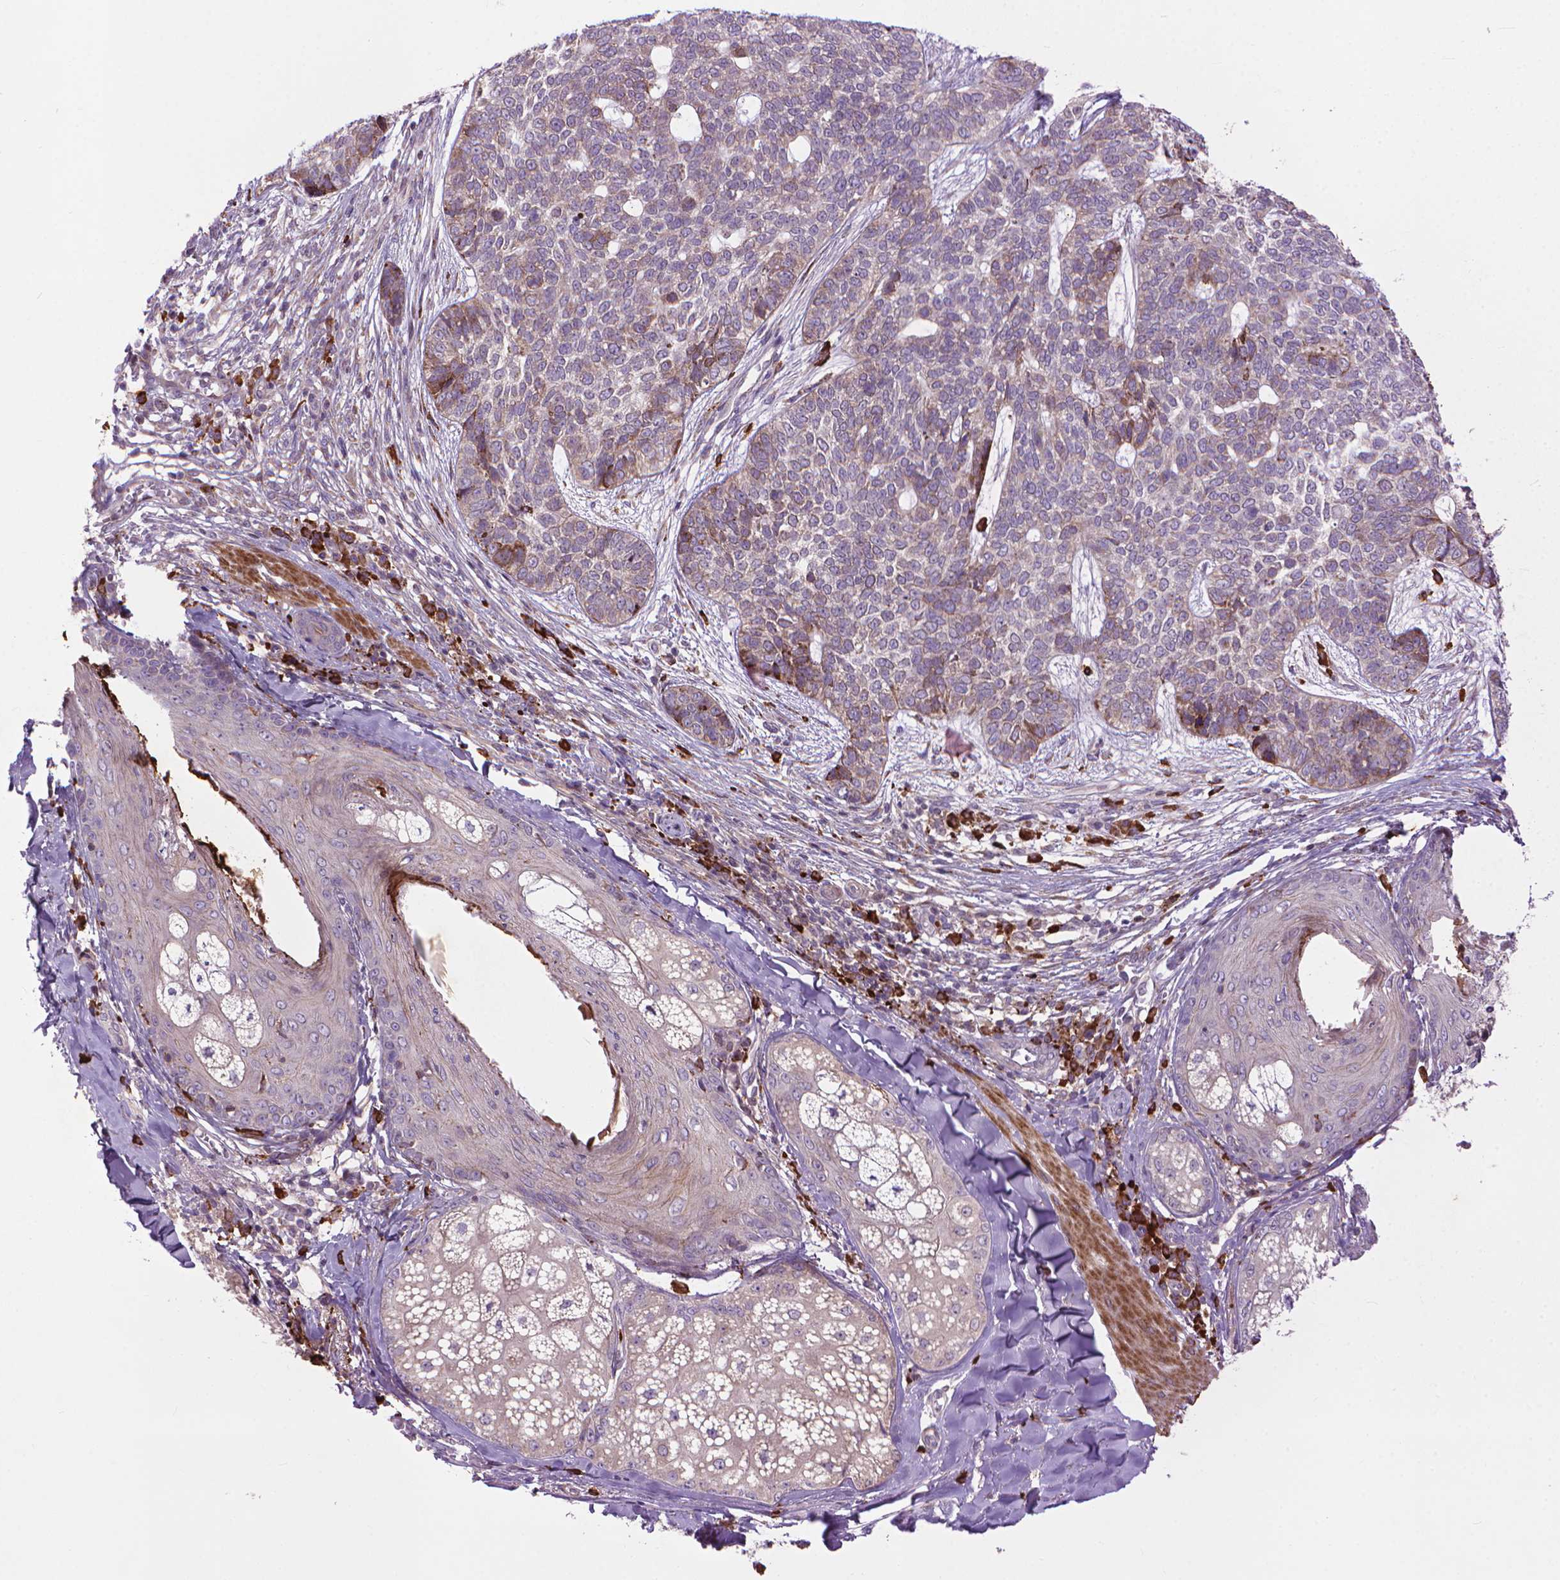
{"staining": {"intensity": "weak", "quantity": "<25%", "location": "cytoplasmic/membranous"}, "tissue": "skin cancer", "cell_type": "Tumor cells", "image_type": "cancer", "snomed": [{"axis": "morphology", "description": "Basal cell carcinoma"}, {"axis": "topography", "description": "Skin"}], "caption": "Immunohistochemical staining of human basal cell carcinoma (skin) demonstrates no significant expression in tumor cells.", "gene": "MYH14", "patient": {"sex": "female", "age": 69}}